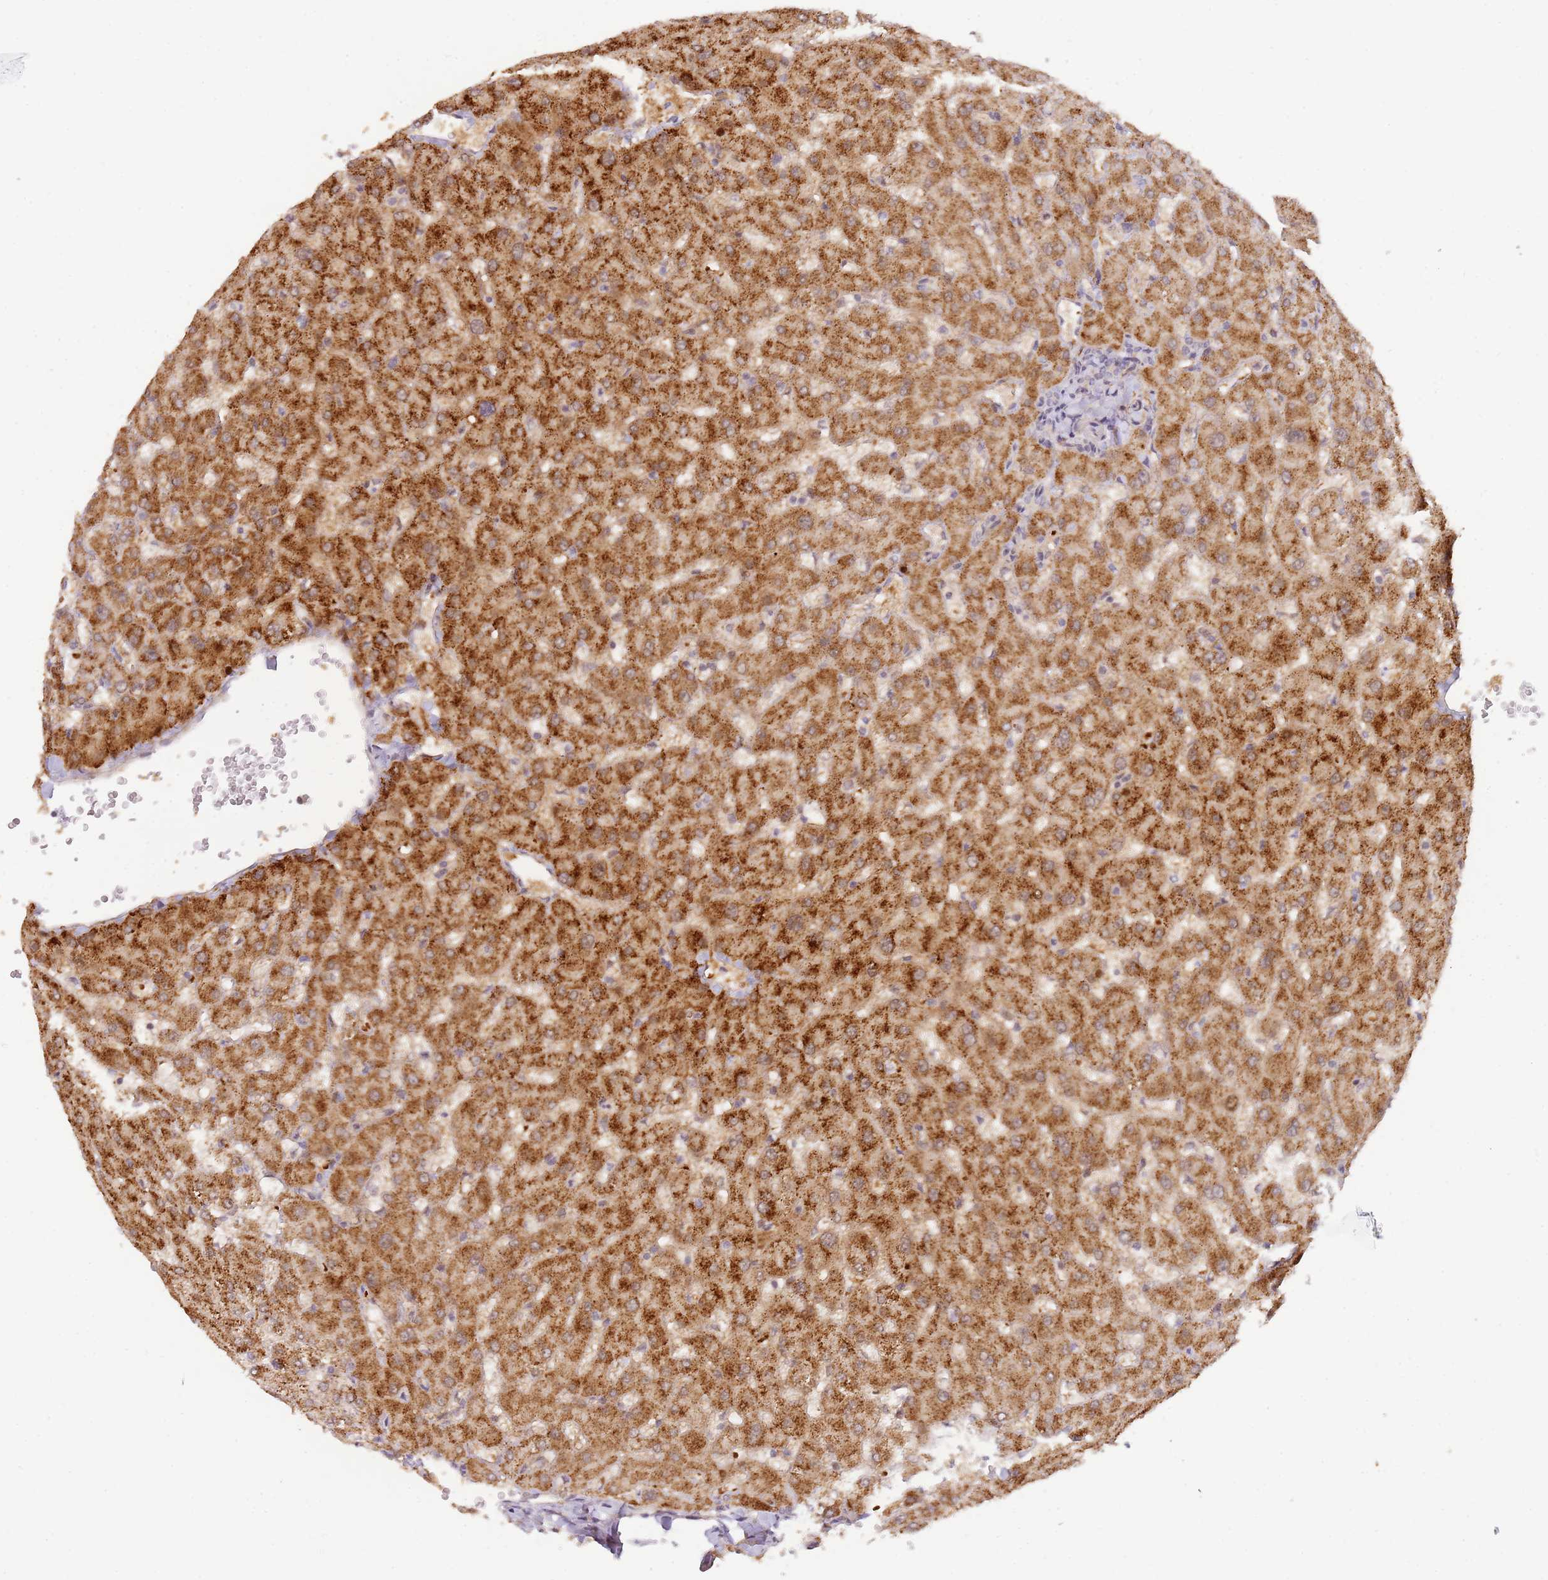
{"staining": {"intensity": "negative", "quantity": "none", "location": "none"}, "tissue": "liver", "cell_type": "Cholangiocytes", "image_type": "normal", "snomed": [{"axis": "morphology", "description": "Normal tissue, NOS"}, {"axis": "topography", "description": "Liver"}], "caption": "An IHC photomicrograph of unremarkable liver is shown. There is no staining in cholangiocytes of liver. (Immunohistochemistry (ihc), brightfield microscopy, high magnification).", "gene": "LGALSL", "patient": {"sex": "female", "age": 63}}